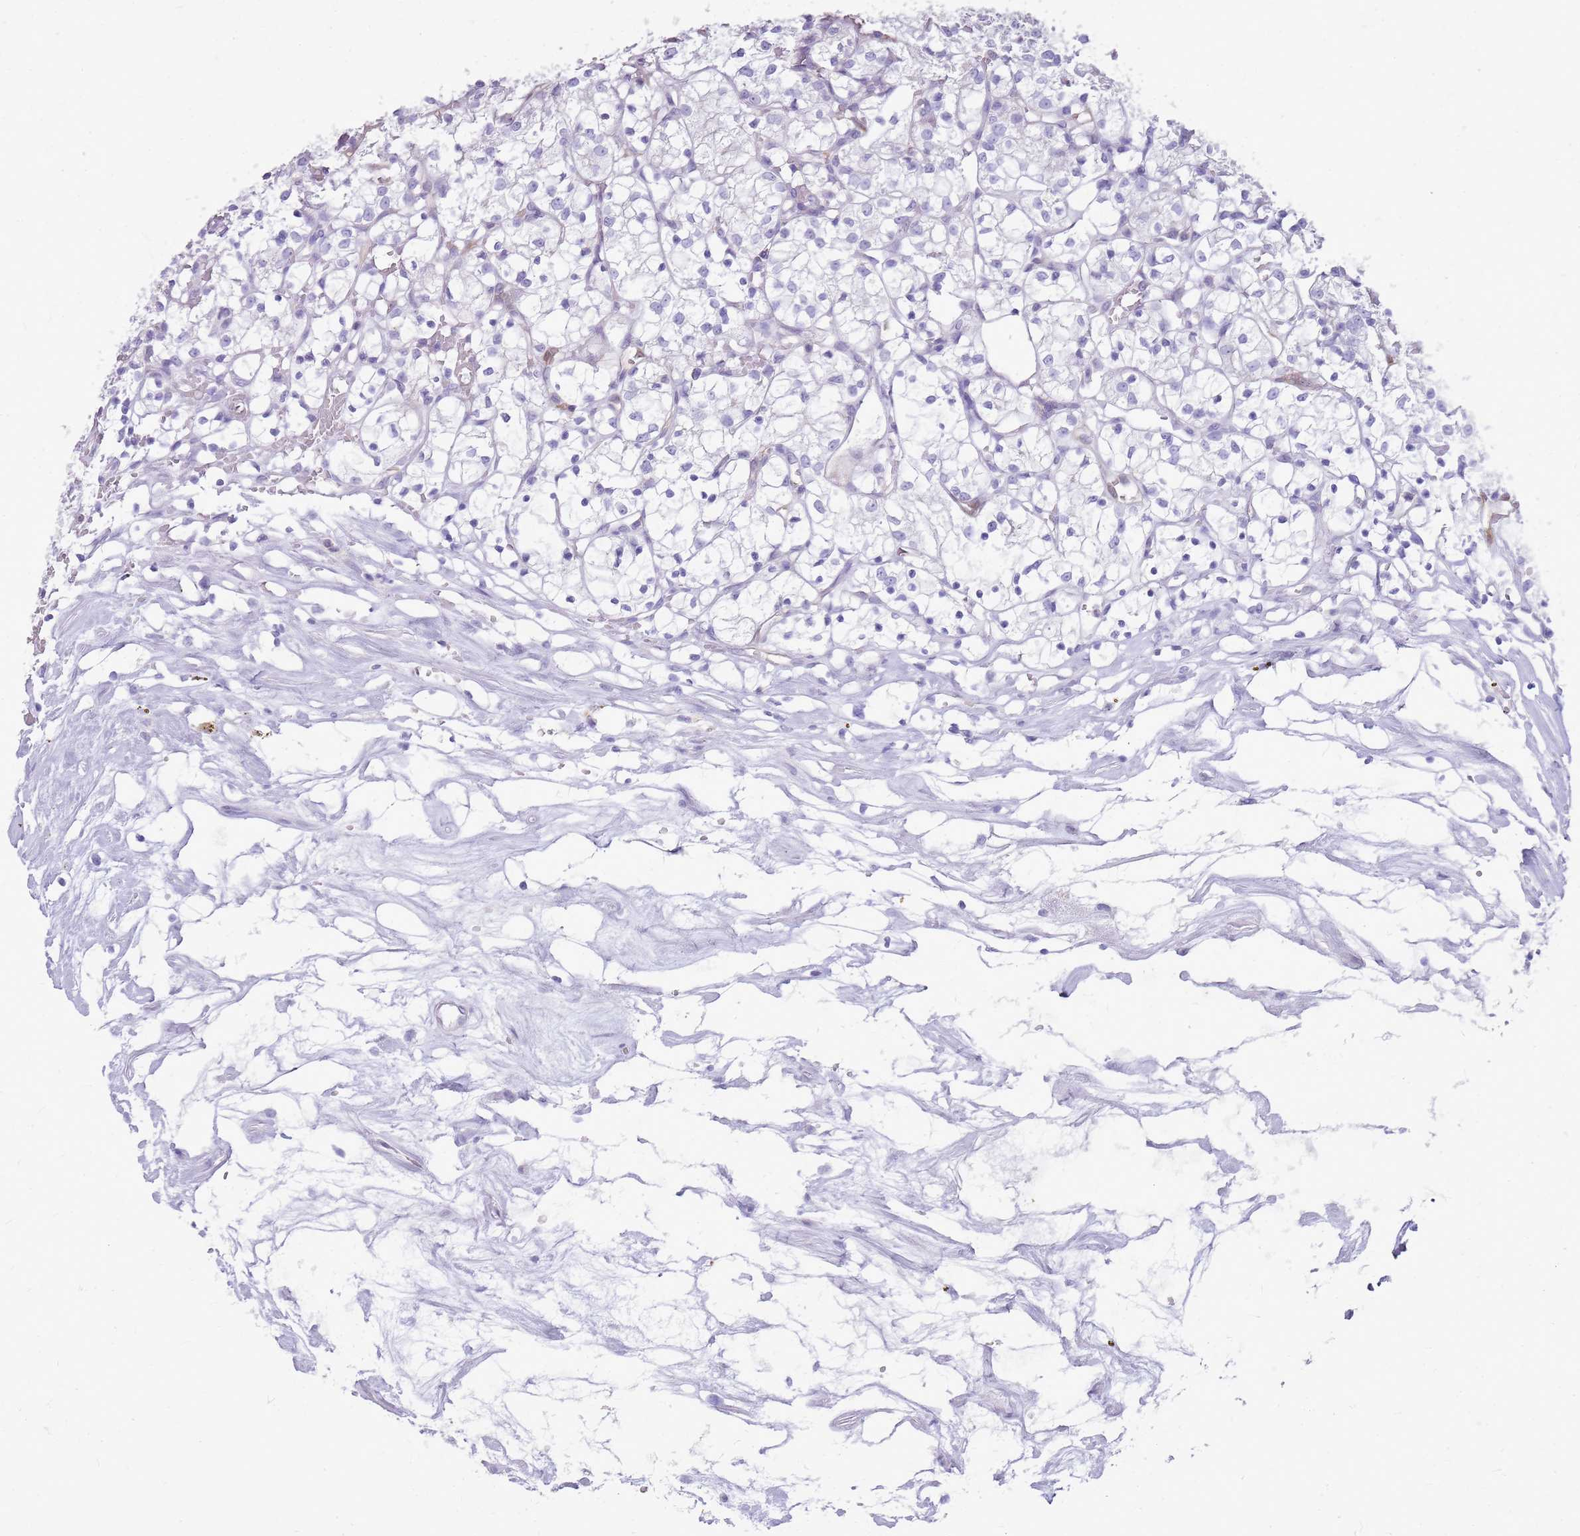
{"staining": {"intensity": "negative", "quantity": "none", "location": "none"}, "tissue": "renal cancer", "cell_type": "Tumor cells", "image_type": "cancer", "snomed": [{"axis": "morphology", "description": "Adenocarcinoma, NOS"}, {"axis": "topography", "description": "Kidney"}], "caption": "This is an immunohistochemistry (IHC) photomicrograph of human renal cancer. There is no positivity in tumor cells.", "gene": "SULT1E1", "patient": {"sex": "female", "age": 69}}